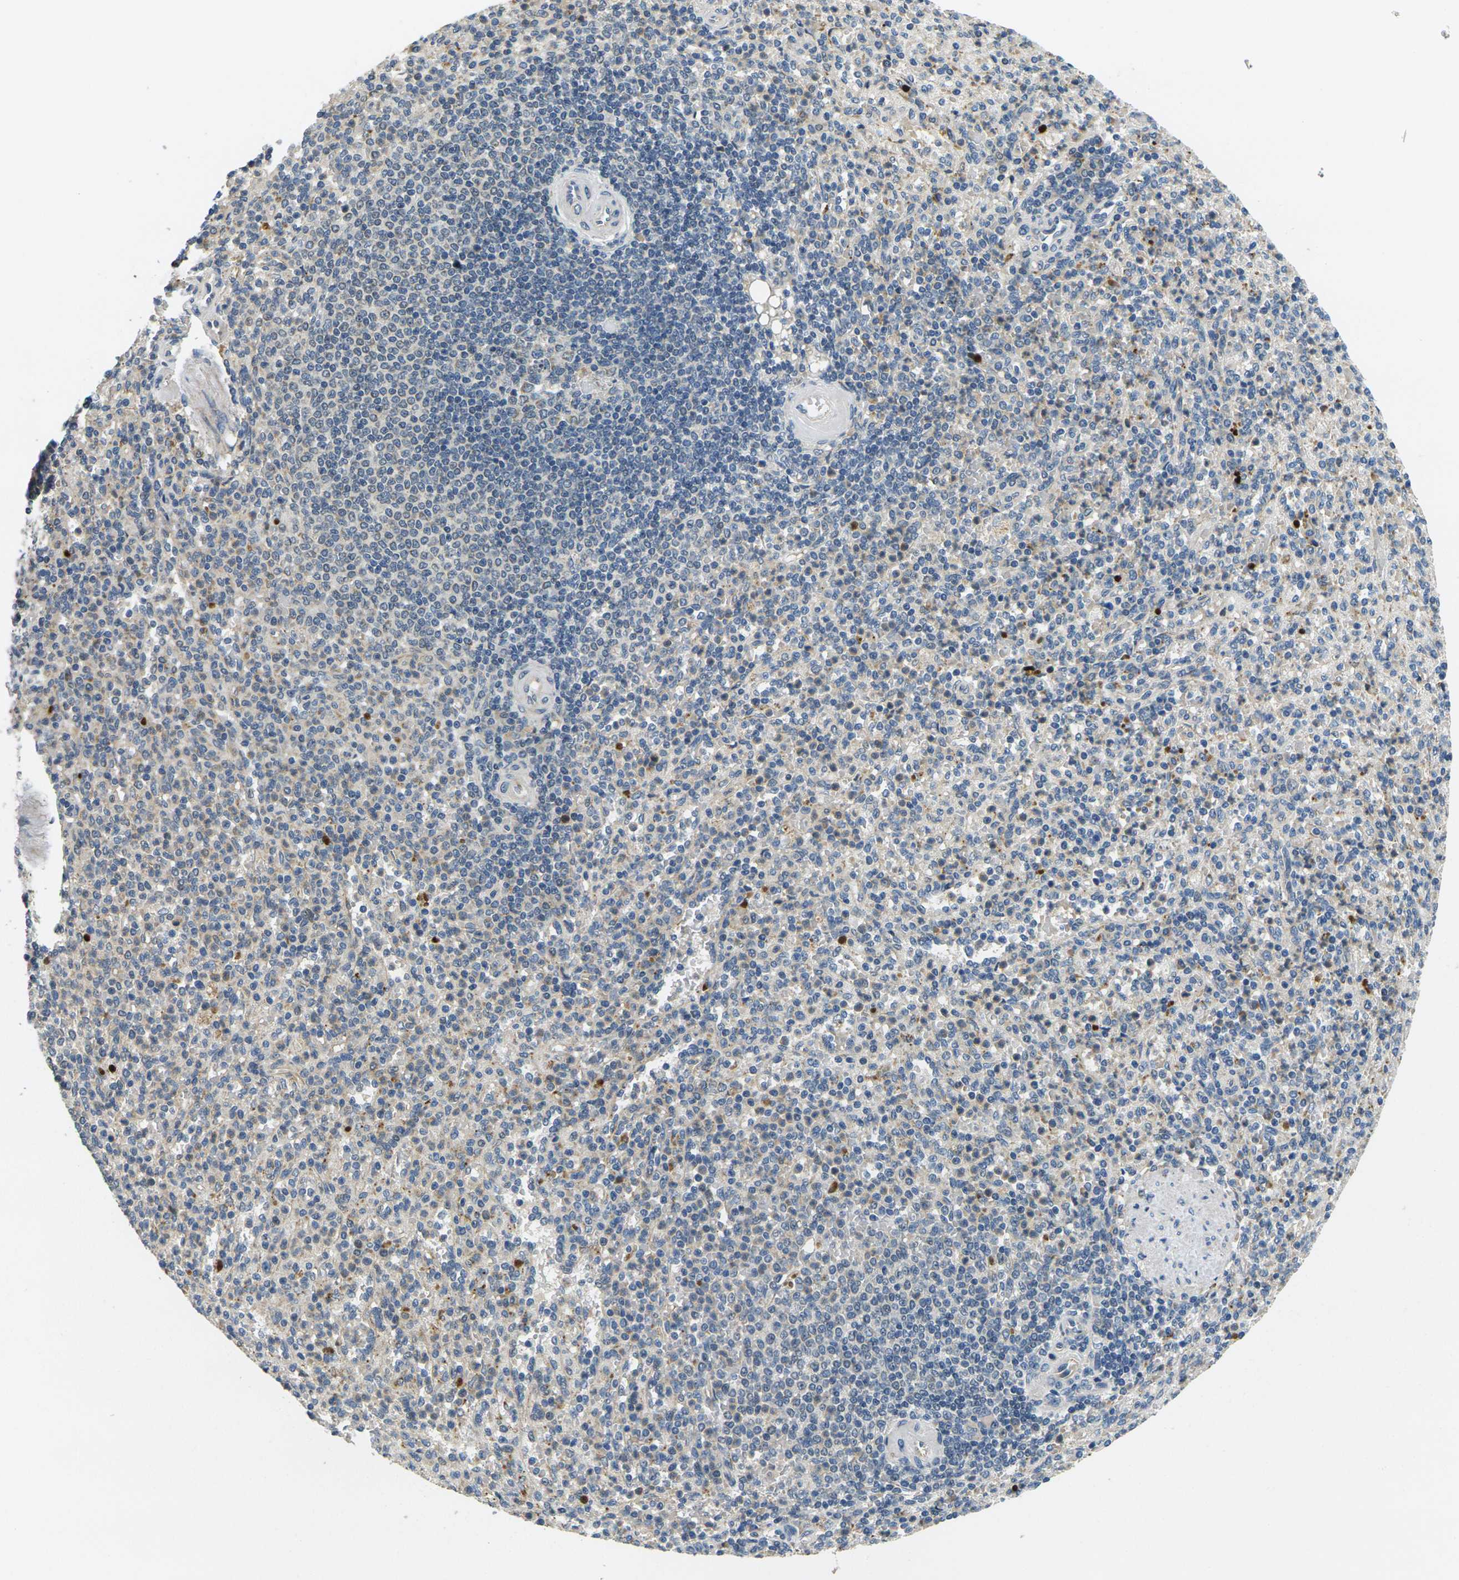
{"staining": {"intensity": "moderate", "quantity": "<25%", "location": "cytoplasmic/membranous"}, "tissue": "spleen", "cell_type": "Cells in red pulp", "image_type": "normal", "snomed": [{"axis": "morphology", "description": "Normal tissue, NOS"}, {"axis": "topography", "description": "Spleen"}], "caption": "Immunohistochemical staining of benign human spleen exhibits <25% levels of moderate cytoplasmic/membranous protein staining in approximately <25% of cells in red pulp.", "gene": "MINAR2", "patient": {"sex": "female", "age": 74}}